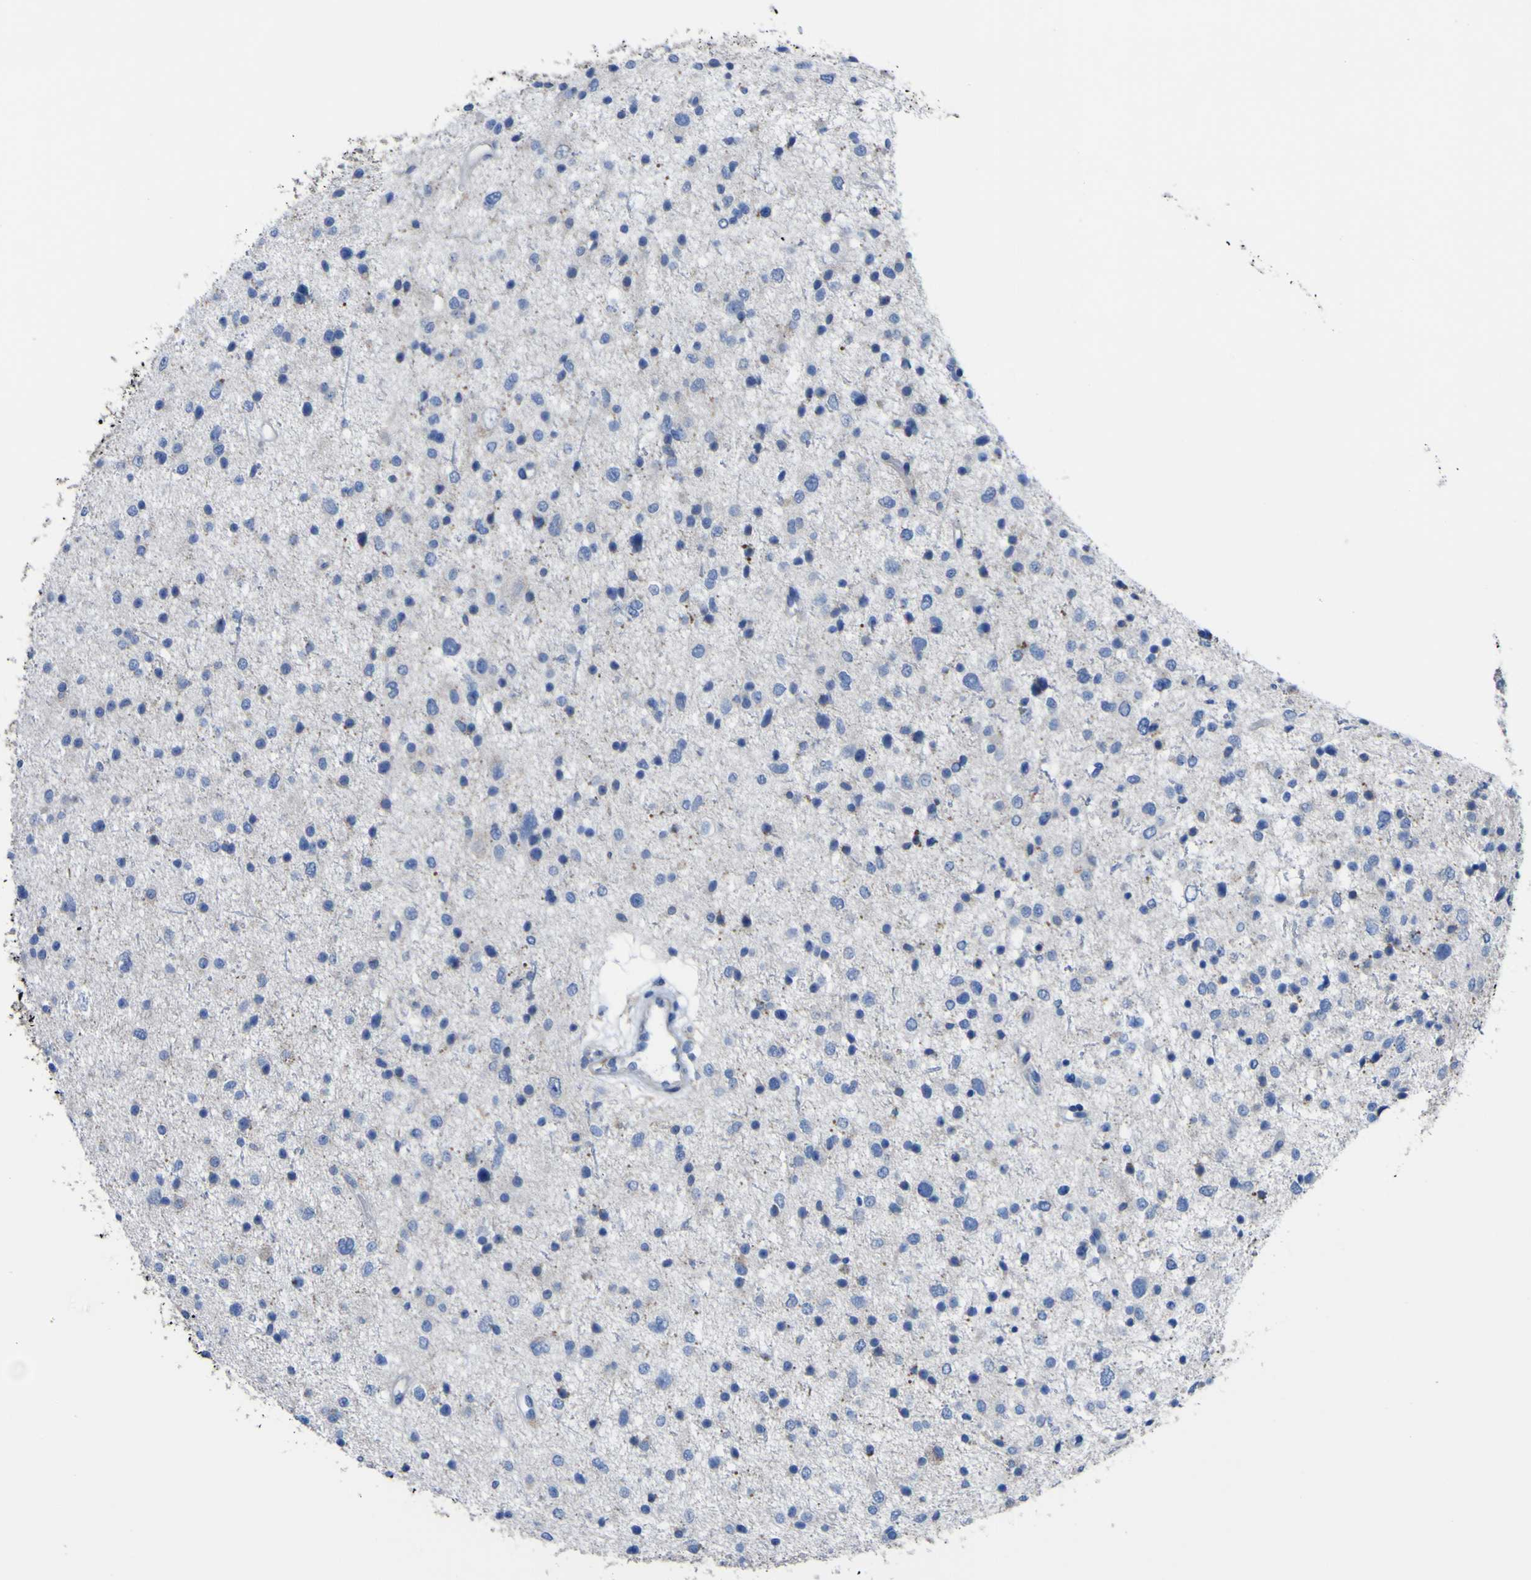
{"staining": {"intensity": "negative", "quantity": "none", "location": "none"}, "tissue": "glioma", "cell_type": "Tumor cells", "image_type": "cancer", "snomed": [{"axis": "morphology", "description": "Glioma, malignant, Low grade"}, {"axis": "topography", "description": "Brain"}], "caption": "High power microscopy photomicrograph of an immunohistochemistry (IHC) histopathology image of malignant glioma (low-grade), revealing no significant staining in tumor cells.", "gene": "AGO4", "patient": {"sex": "female", "age": 37}}